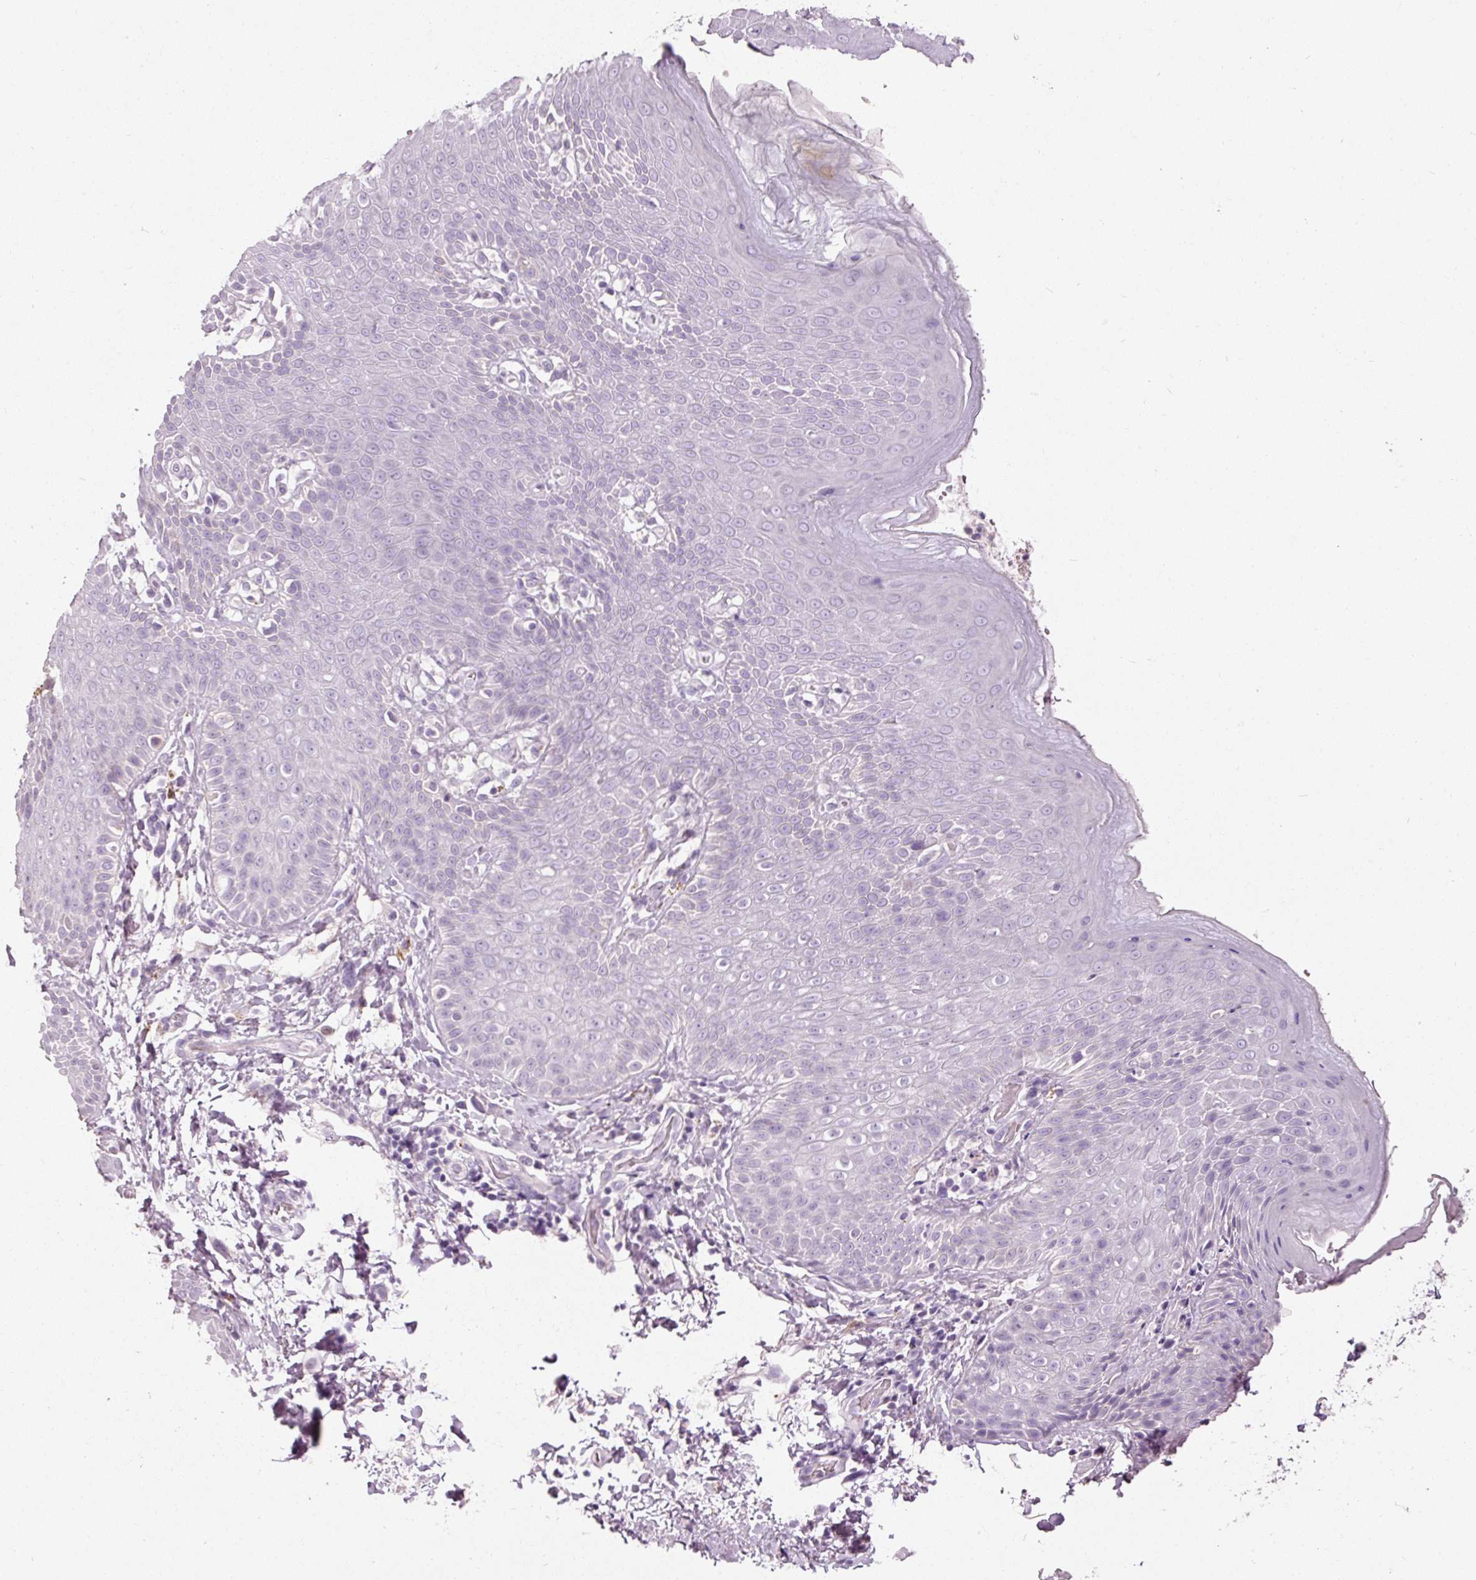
{"staining": {"intensity": "negative", "quantity": "none", "location": "none"}, "tissue": "skin", "cell_type": "Epidermal cells", "image_type": "normal", "snomed": [{"axis": "morphology", "description": "Normal tissue, NOS"}, {"axis": "topography", "description": "Peripheral nerve tissue"}], "caption": "Skin stained for a protein using IHC demonstrates no staining epidermal cells.", "gene": "MUC5AC", "patient": {"sex": "male", "age": 51}}